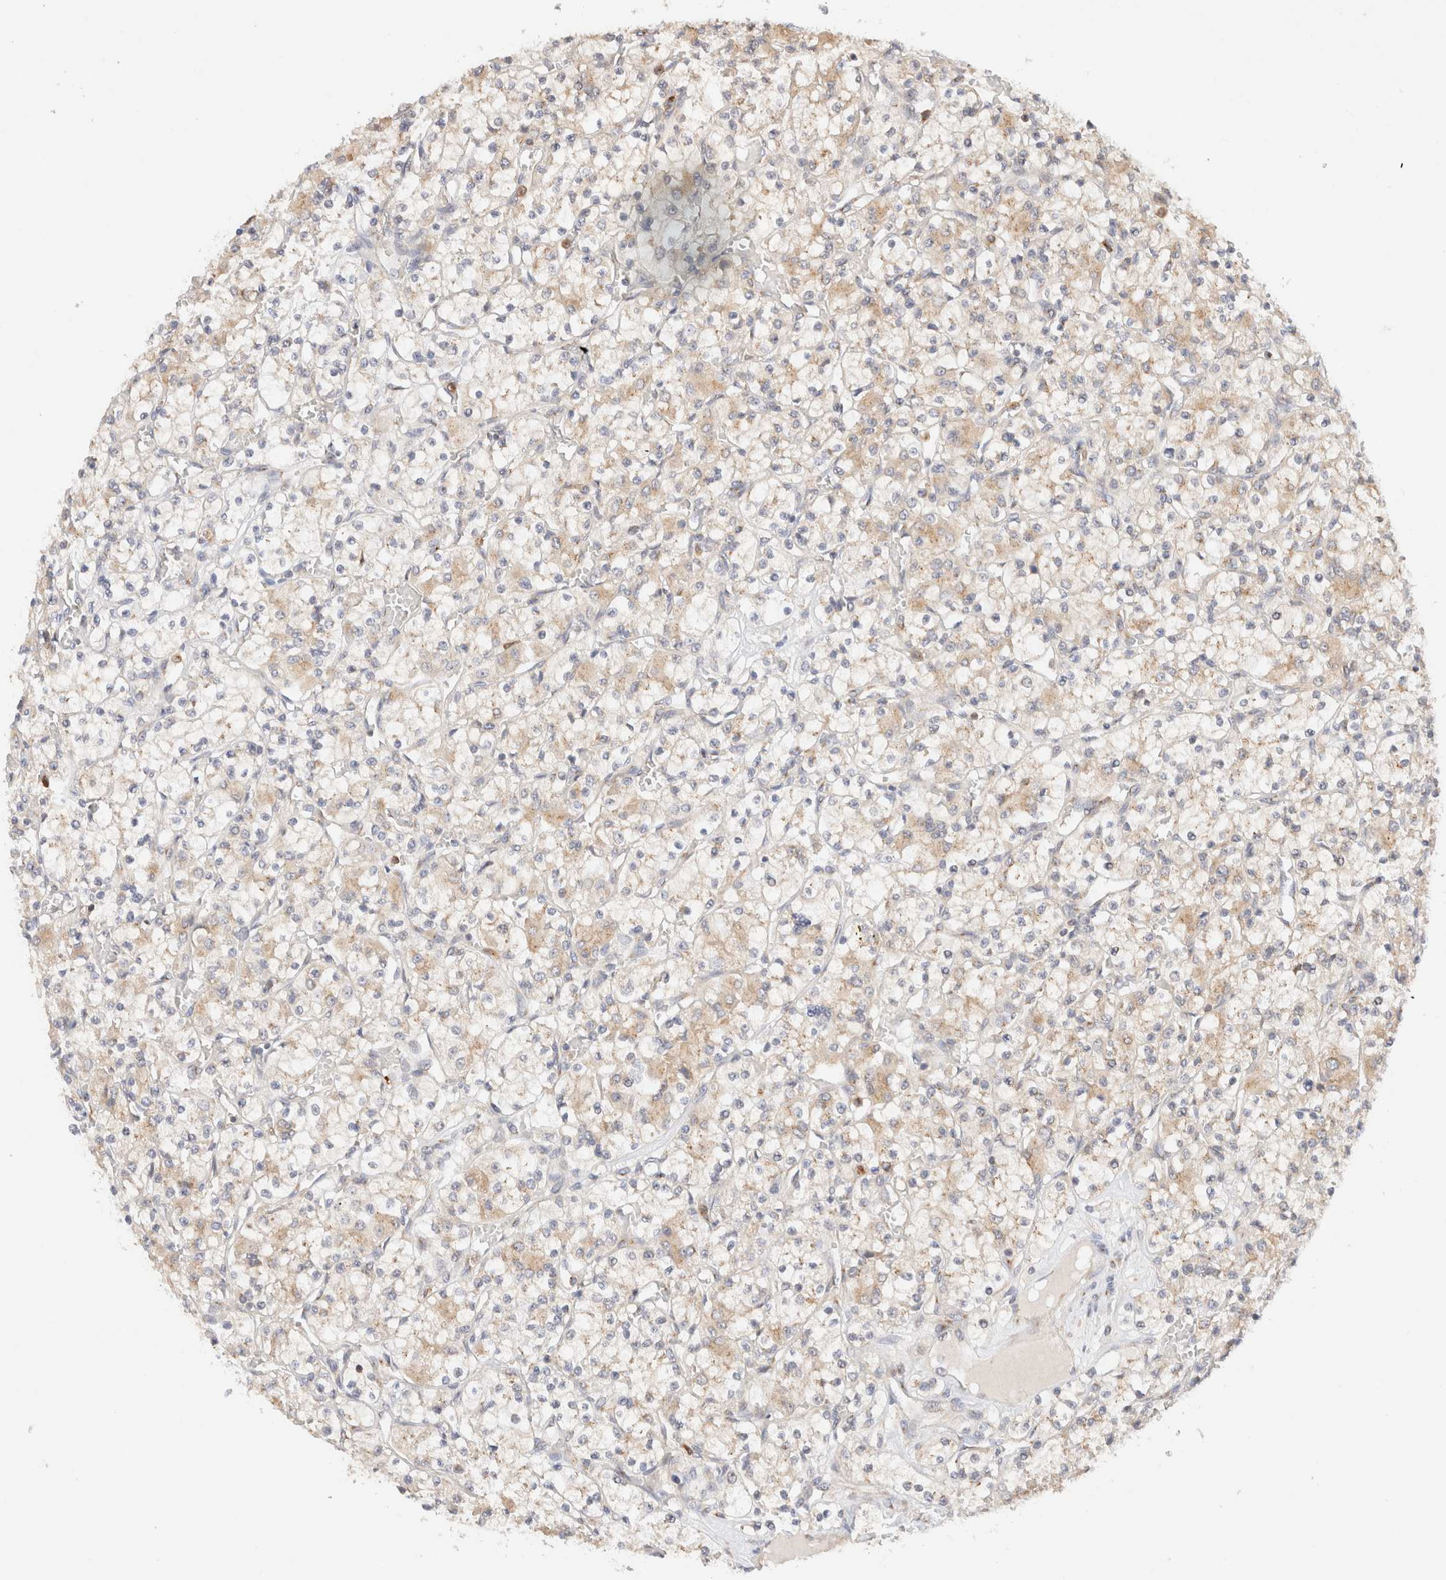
{"staining": {"intensity": "weak", "quantity": "25%-75%", "location": "cytoplasmic/membranous"}, "tissue": "renal cancer", "cell_type": "Tumor cells", "image_type": "cancer", "snomed": [{"axis": "morphology", "description": "Adenocarcinoma, NOS"}, {"axis": "topography", "description": "Kidney"}], "caption": "IHC staining of renal adenocarcinoma, which reveals low levels of weak cytoplasmic/membranous expression in about 25%-75% of tumor cells indicating weak cytoplasmic/membranous protein staining. The staining was performed using DAB (brown) for protein detection and nuclei were counterstained in hematoxylin (blue).", "gene": "RABEP1", "patient": {"sex": "female", "age": 59}}